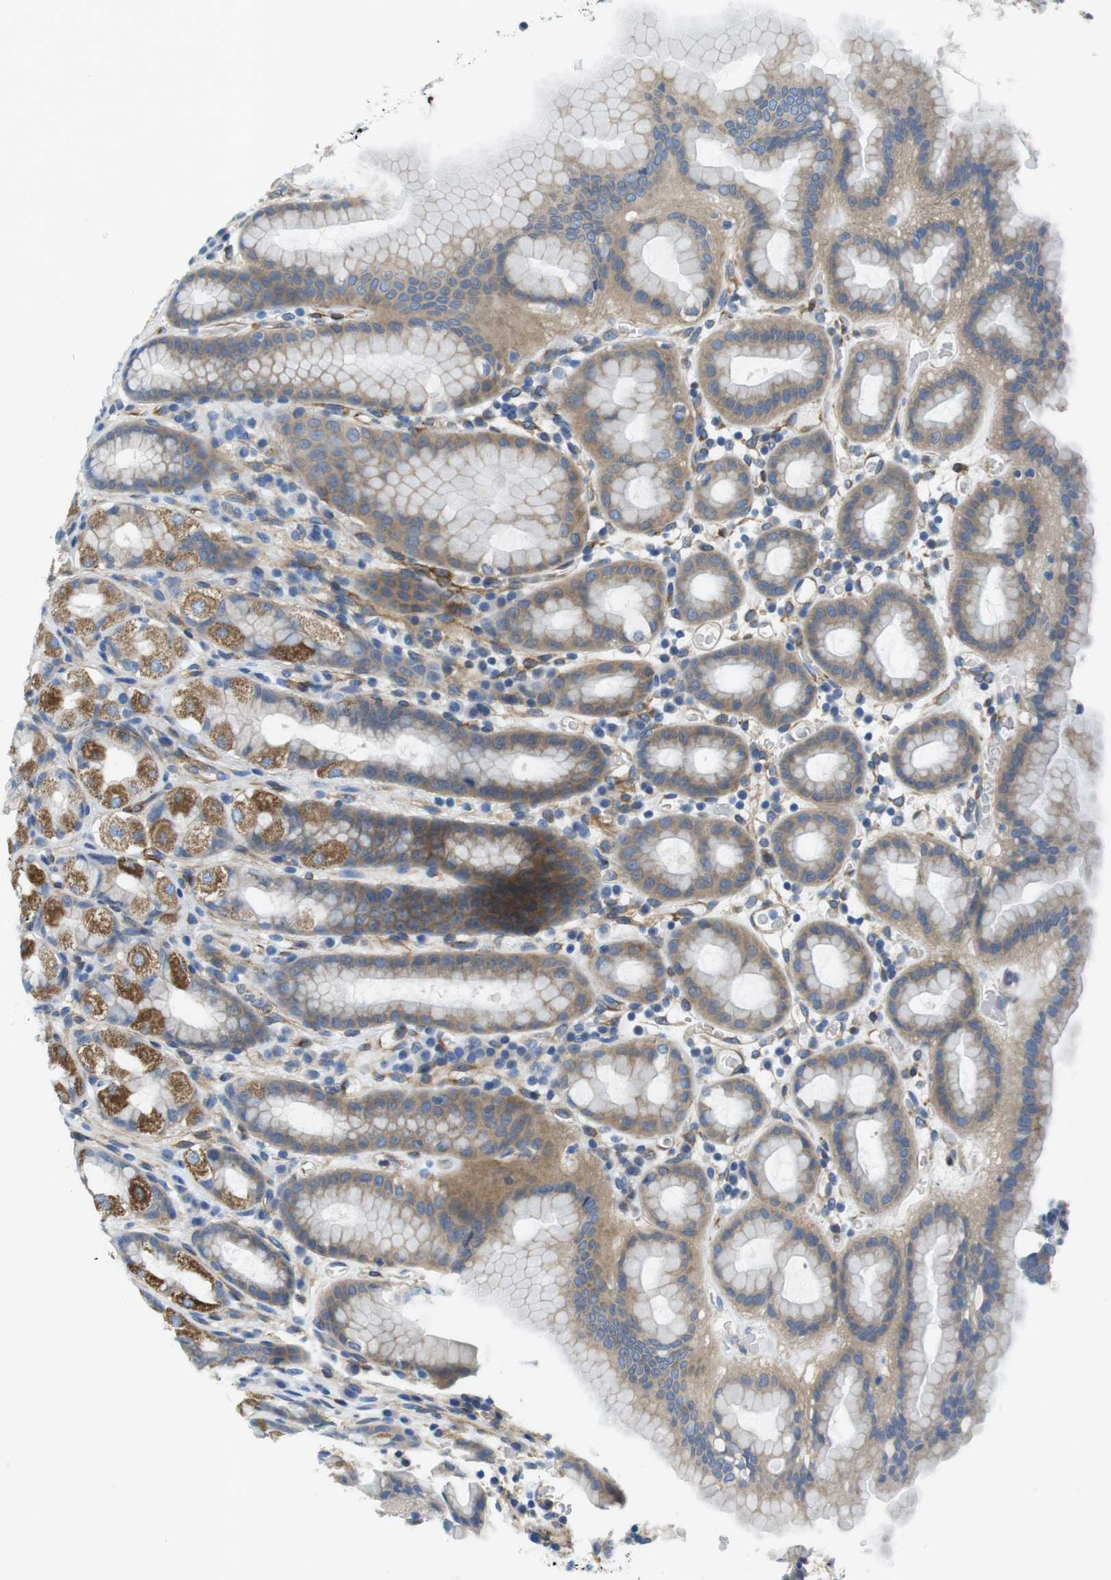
{"staining": {"intensity": "moderate", "quantity": "25%-75%", "location": "cytoplasmic/membranous"}, "tissue": "stomach", "cell_type": "Glandular cells", "image_type": "normal", "snomed": [{"axis": "morphology", "description": "Normal tissue, NOS"}, {"axis": "topography", "description": "Stomach, upper"}], "caption": "Glandular cells display moderate cytoplasmic/membranous staining in approximately 25%-75% of cells in normal stomach. (DAB (3,3'-diaminobenzidine) IHC, brown staining for protein, blue staining for nuclei).", "gene": "EMP2", "patient": {"sex": "male", "age": 68}}